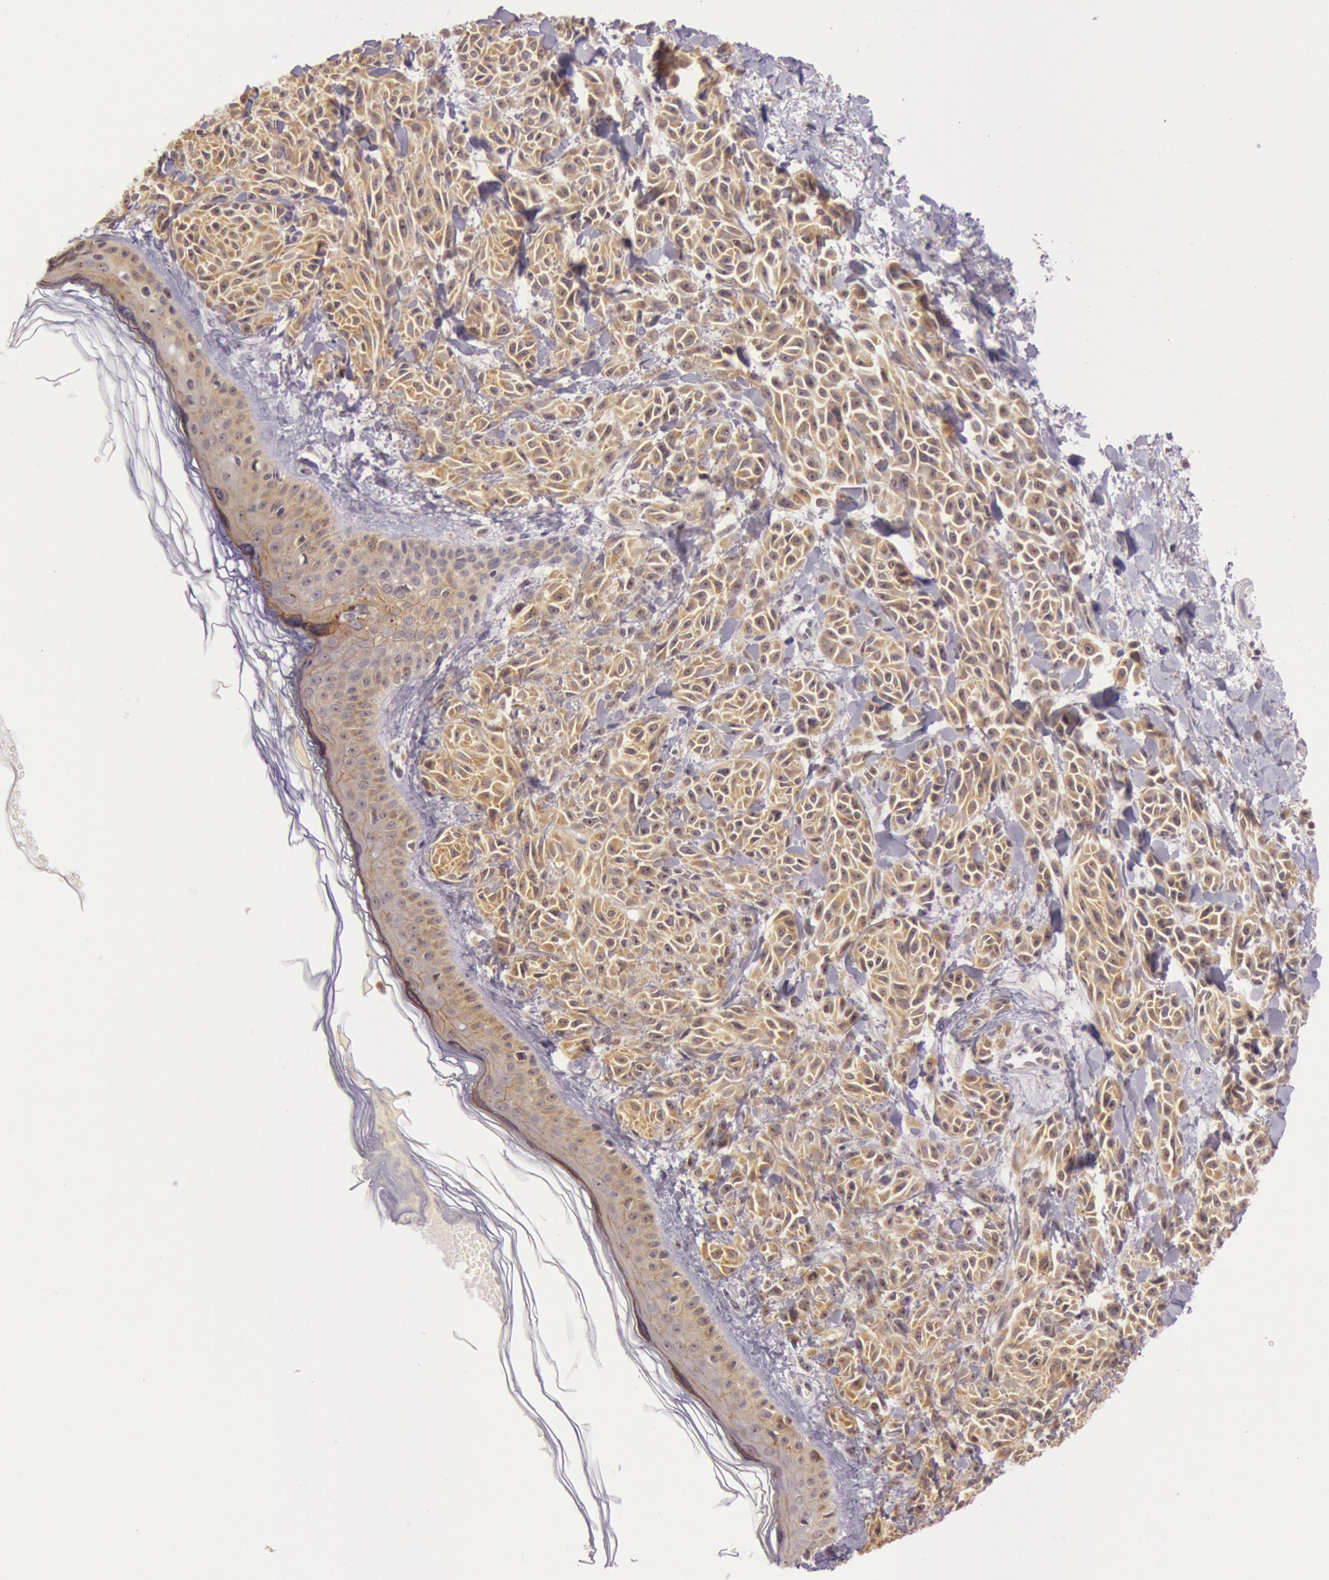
{"staining": {"intensity": "moderate", "quantity": ">75%", "location": "cytoplasmic/membranous,nuclear"}, "tissue": "melanoma", "cell_type": "Tumor cells", "image_type": "cancer", "snomed": [{"axis": "morphology", "description": "Malignant melanoma, NOS"}, {"axis": "topography", "description": "Skin"}], "caption": "Immunohistochemical staining of melanoma exhibits moderate cytoplasmic/membranous and nuclear protein expression in approximately >75% of tumor cells.", "gene": "CDK16", "patient": {"sex": "female", "age": 73}}